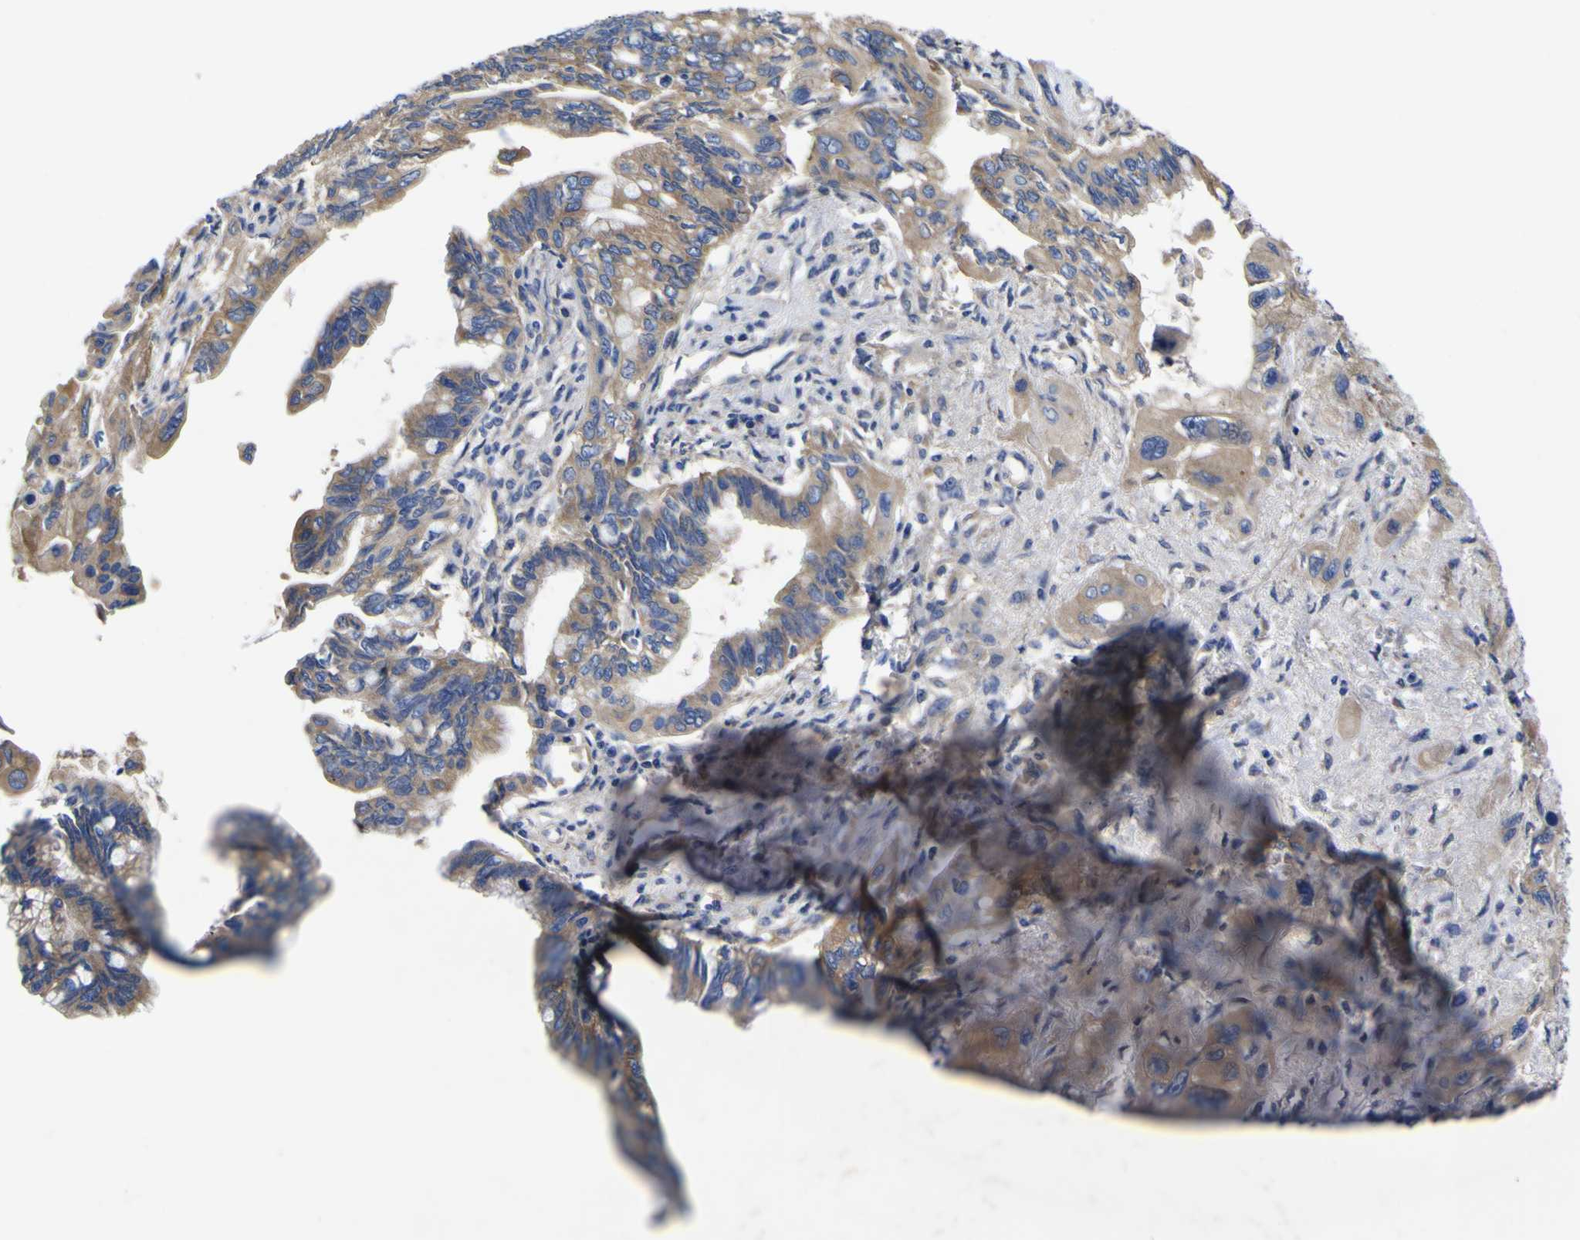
{"staining": {"intensity": "weak", "quantity": ">75%", "location": "cytoplasmic/membranous"}, "tissue": "pancreatic cancer", "cell_type": "Tumor cells", "image_type": "cancer", "snomed": [{"axis": "morphology", "description": "Adenocarcinoma, NOS"}, {"axis": "topography", "description": "Pancreas"}], "caption": "IHC staining of pancreatic cancer, which demonstrates low levels of weak cytoplasmic/membranous staining in approximately >75% of tumor cells indicating weak cytoplasmic/membranous protein staining. The staining was performed using DAB (brown) for protein detection and nuclei were counterstained in hematoxylin (blue).", "gene": "VASN", "patient": {"sex": "male", "age": 73}}